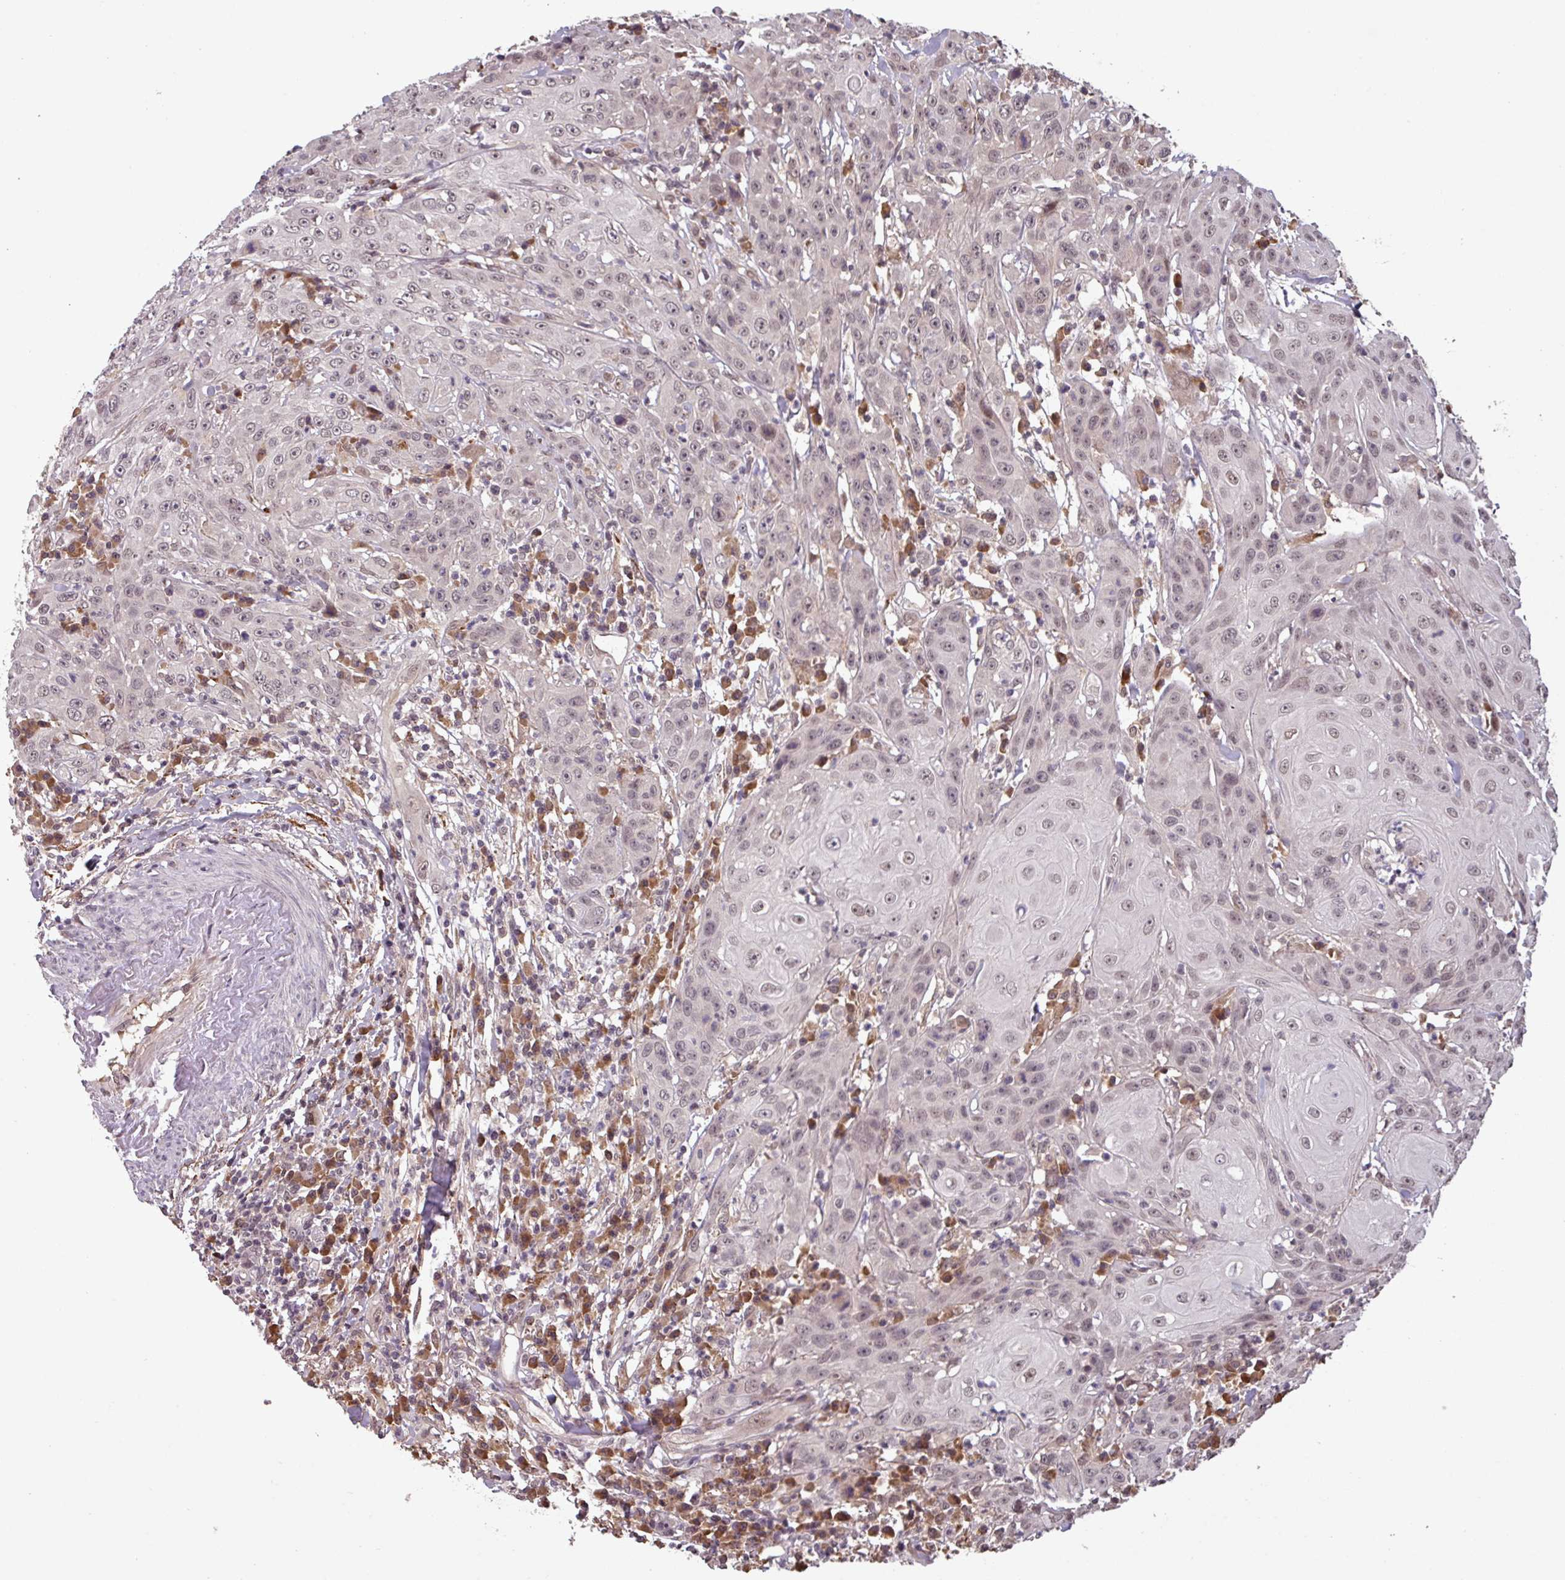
{"staining": {"intensity": "weak", "quantity": "25%-75%", "location": "nuclear"}, "tissue": "head and neck cancer", "cell_type": "Tumor cells", "image_type": "cancer", "snomed": [{"axis": "morphology", "description": "Squamous cell carcinoma, NOS"}, {"axis": "topography", "description": "Skin"}, {"axis": "topography", "description": "Head-Neck"}], "caption": "The micrograph shows immunohistochemical staining of squamous cell carcinoma (head and neck). There is weak nuclear positivity is identified in about 25%-75% of tumor cells.", "gene": "NOB1", "patient": {"sex": "male", "age": 80}}